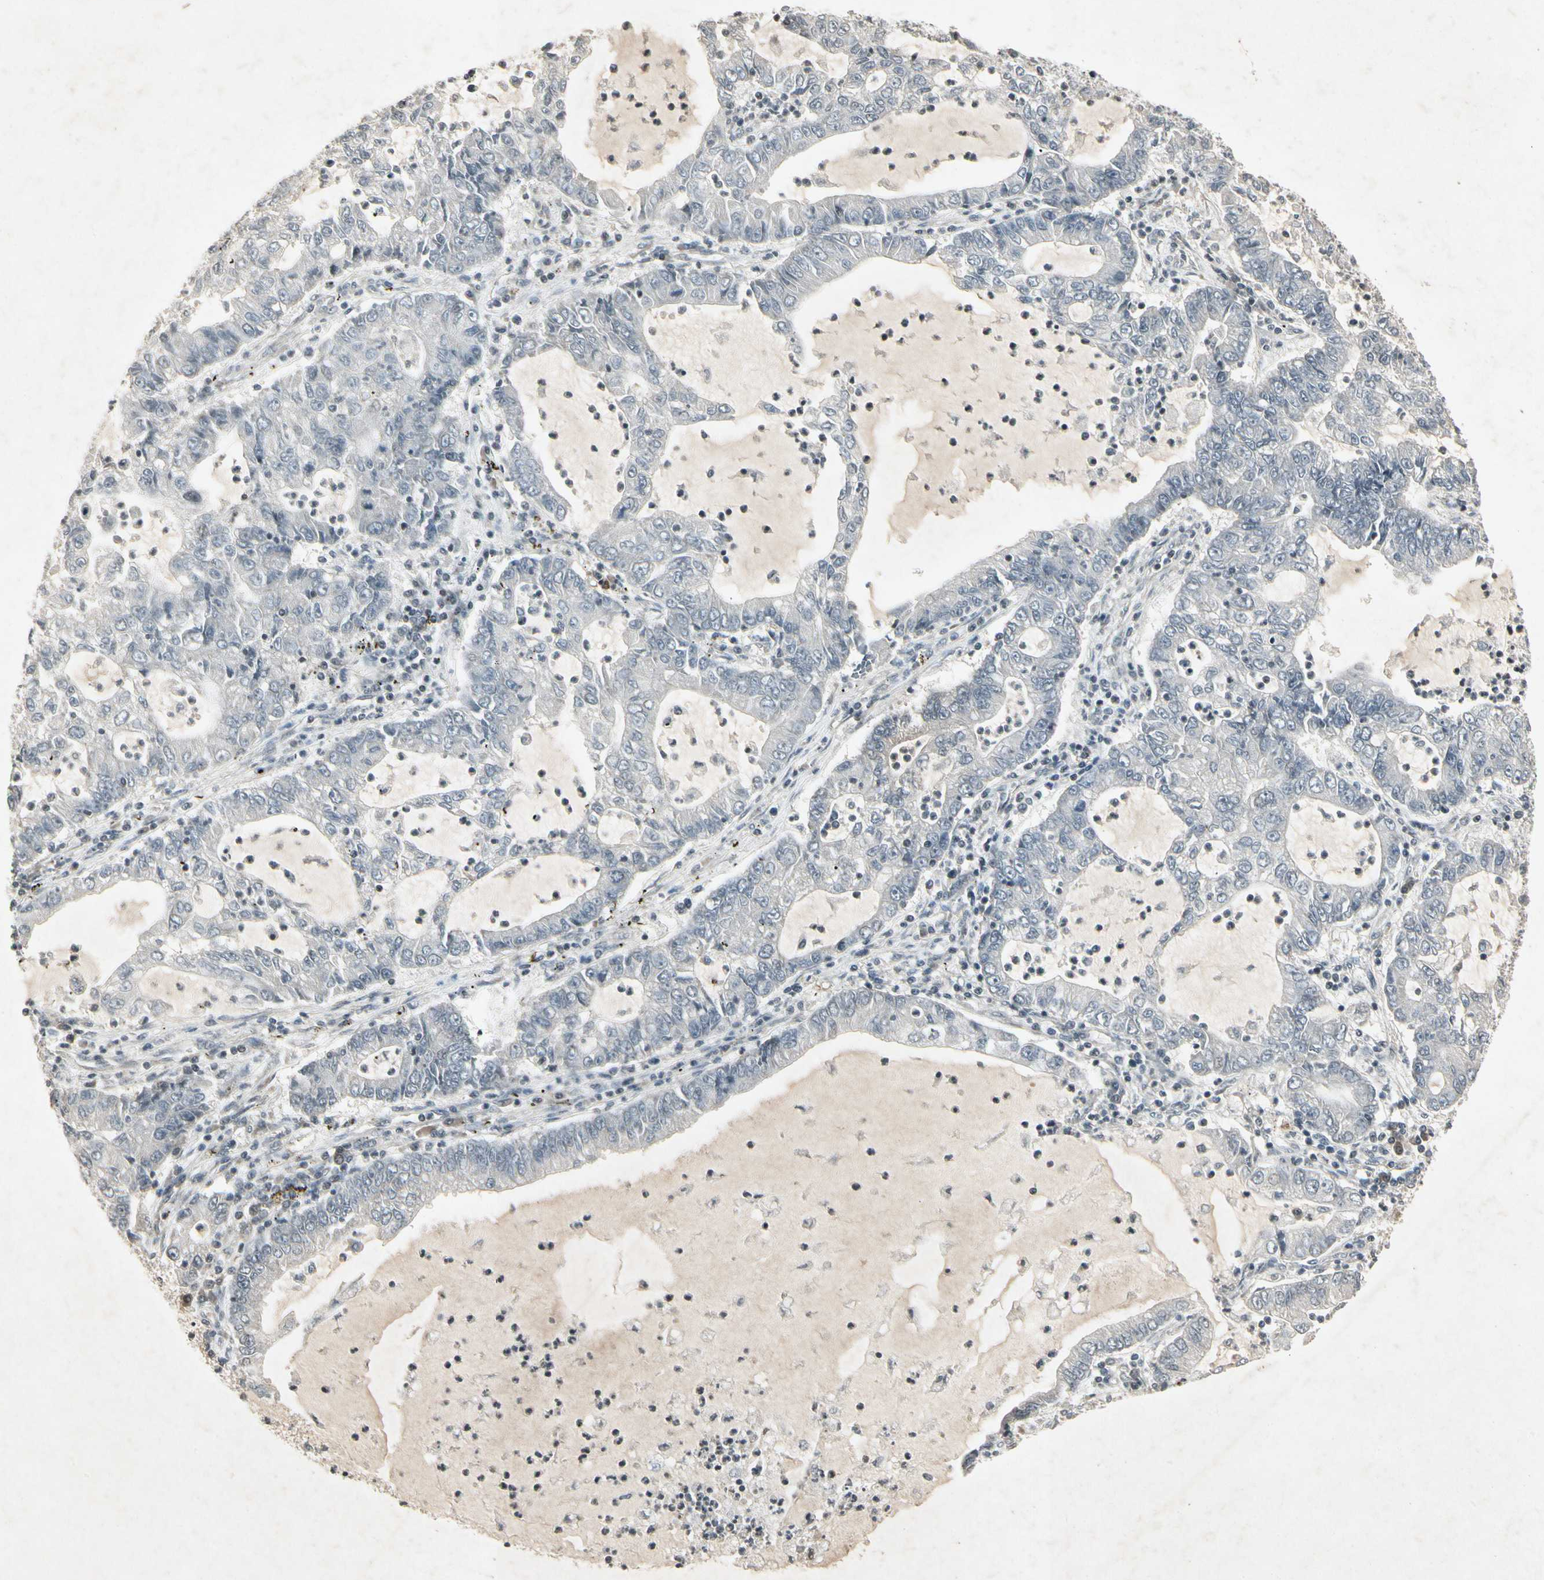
{"staining": {"intensity": "negative", "quantity": "none", "location": "none"}, "tissue": "lung cancer", "cell_type": "Tumor cells", "image_type": "cancer", "snomed": [{"axis": "morphology", "description": "Adenocarcinoma, NOS"}, {"axis": "topography", "description": "Lung"}], "caption": "High power microscopy photomicrograph of an immunohistochemistry (IHC) image of lung cancer (adenocarcinoma), revealing no significant positivity in tumor cells. (Brightfield microscopy of DAB (3,3'-diaminobenzidine) immunohistochemistry at high magnification).", "gene": "TEK", "patient": {"sex": "female", "age": 51}}